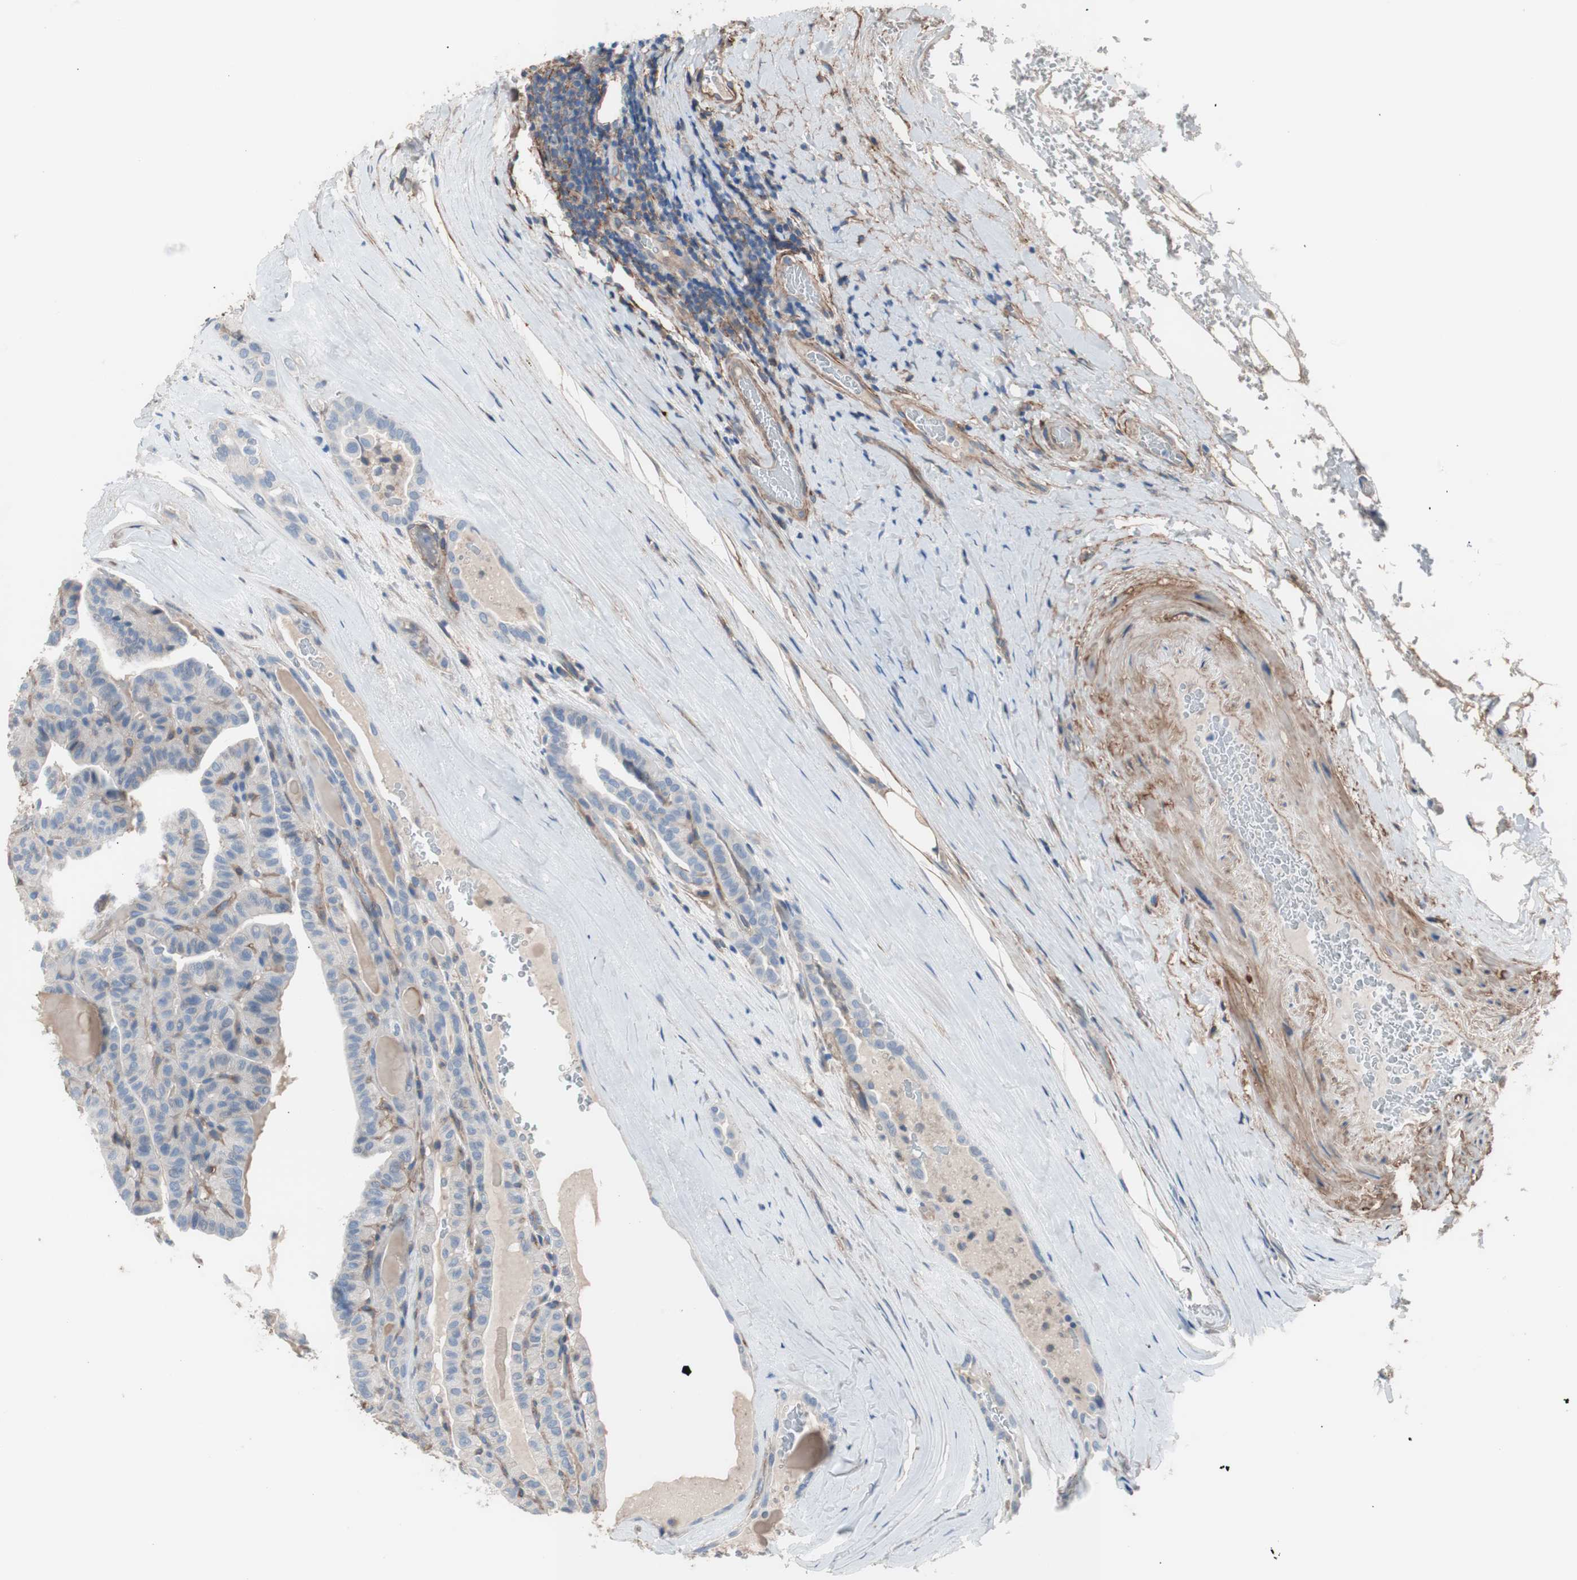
{"staining": {"intensity": "negative", "quantity": "none", "location": "none"}, "tissue": "thyroid cancer", "cell_type": "Tumor cells", "image_type": "cancer", "snomed": [{"axis": "morphology", "description": "Papillary adenocarcinoma, NOS"}, {"axis": "topography", "description": "Thyroid gland"}], "caption": "High power microscopy image of an immunohistochemistry (IHC) micrograph of thyroid papillary adenocarcinoma, revealing no significant expression in tumor cells.", "gene": "CD81", "patient": {"sex": "male", "age": 77}}